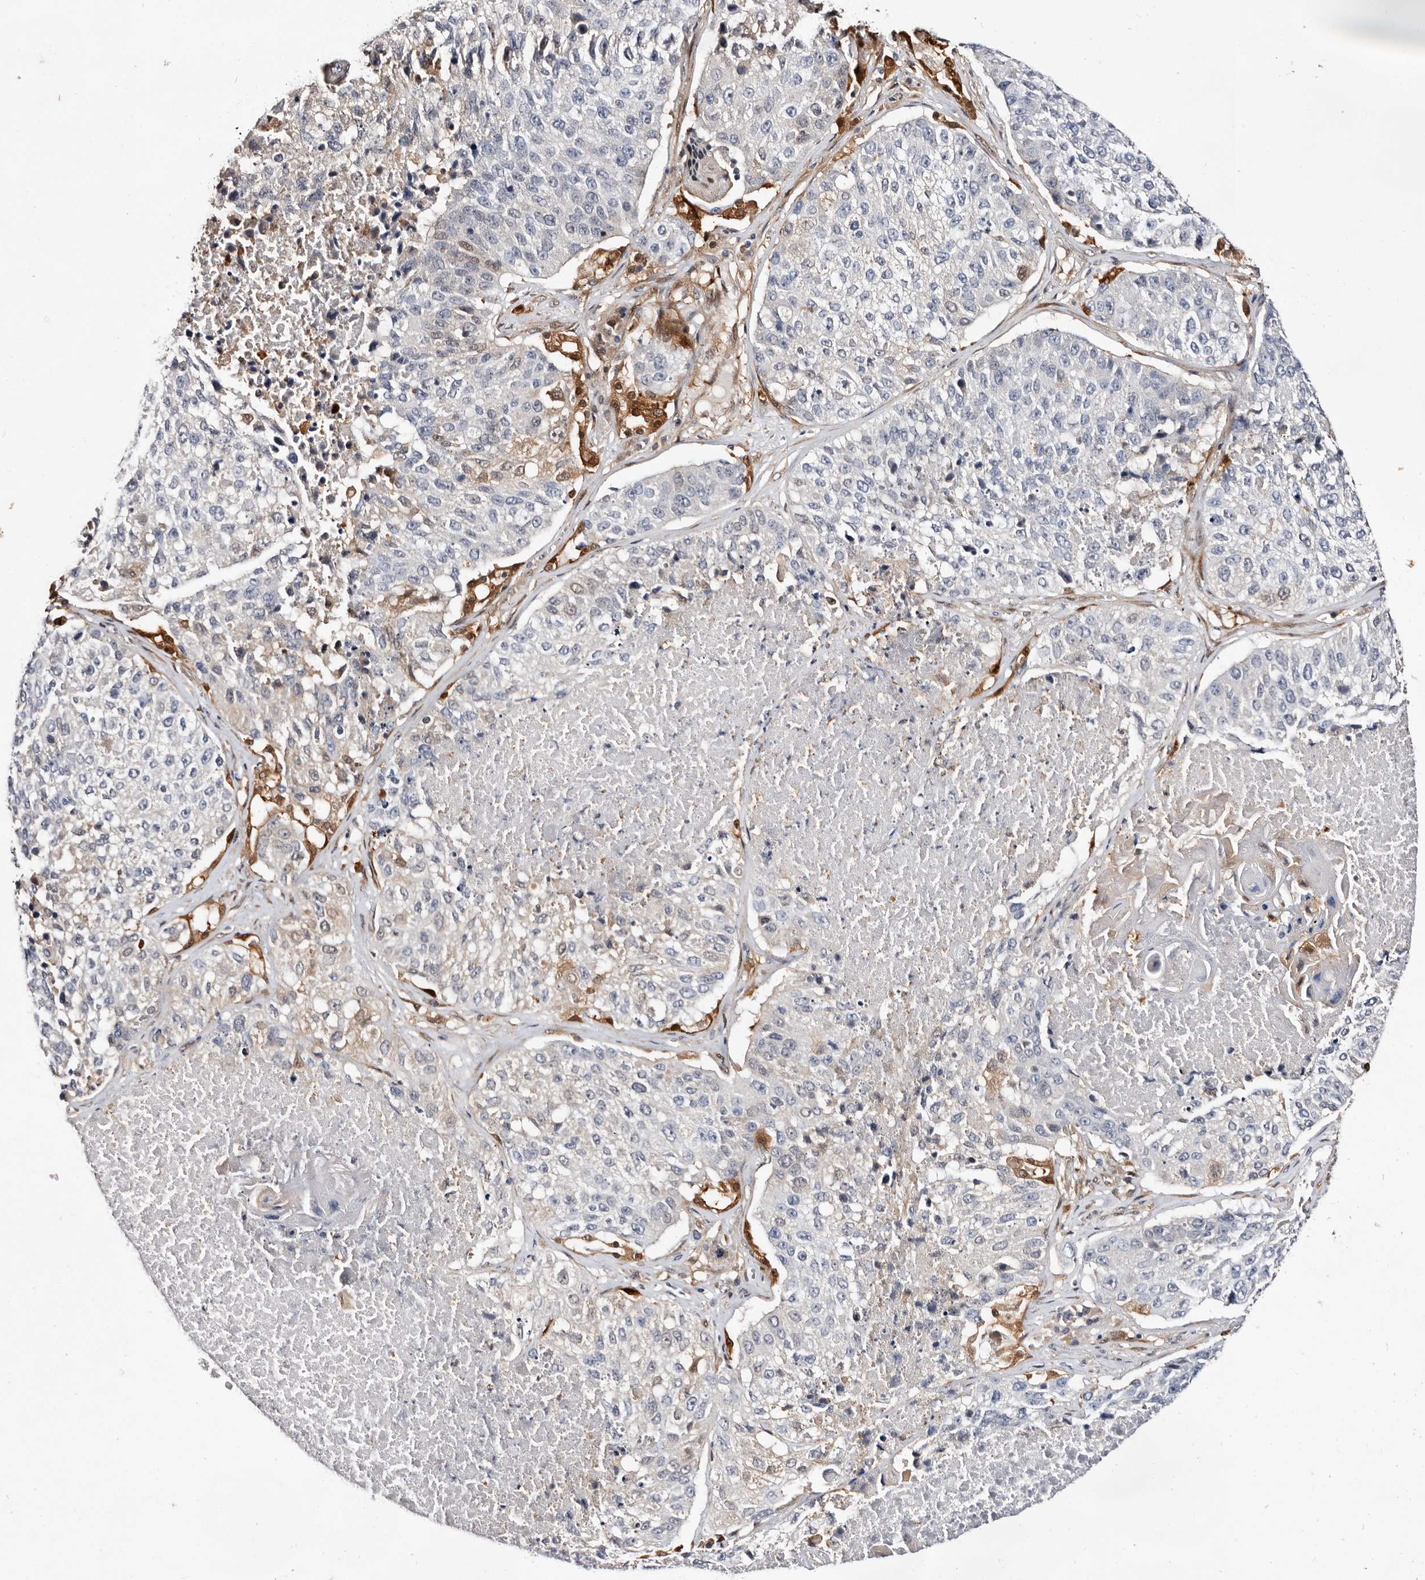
{"staining": {"intensity": "negative", "quantity": "none", "location": "none"}, "tissue": "lung cancer", "cell_type": "Tumor cells", "image_type": "cancer", "snomed": [{"axis": "morphology", "description": "Squamous cell carcinoma, NOS"}, {"axis": "topography", "description": "Lung"}], "caption": "The micrograph demonstrates no staining of tumor cells in lung cancer.", "gene": "TP53I3", "patient": {"sex": "male", "age": 61}}